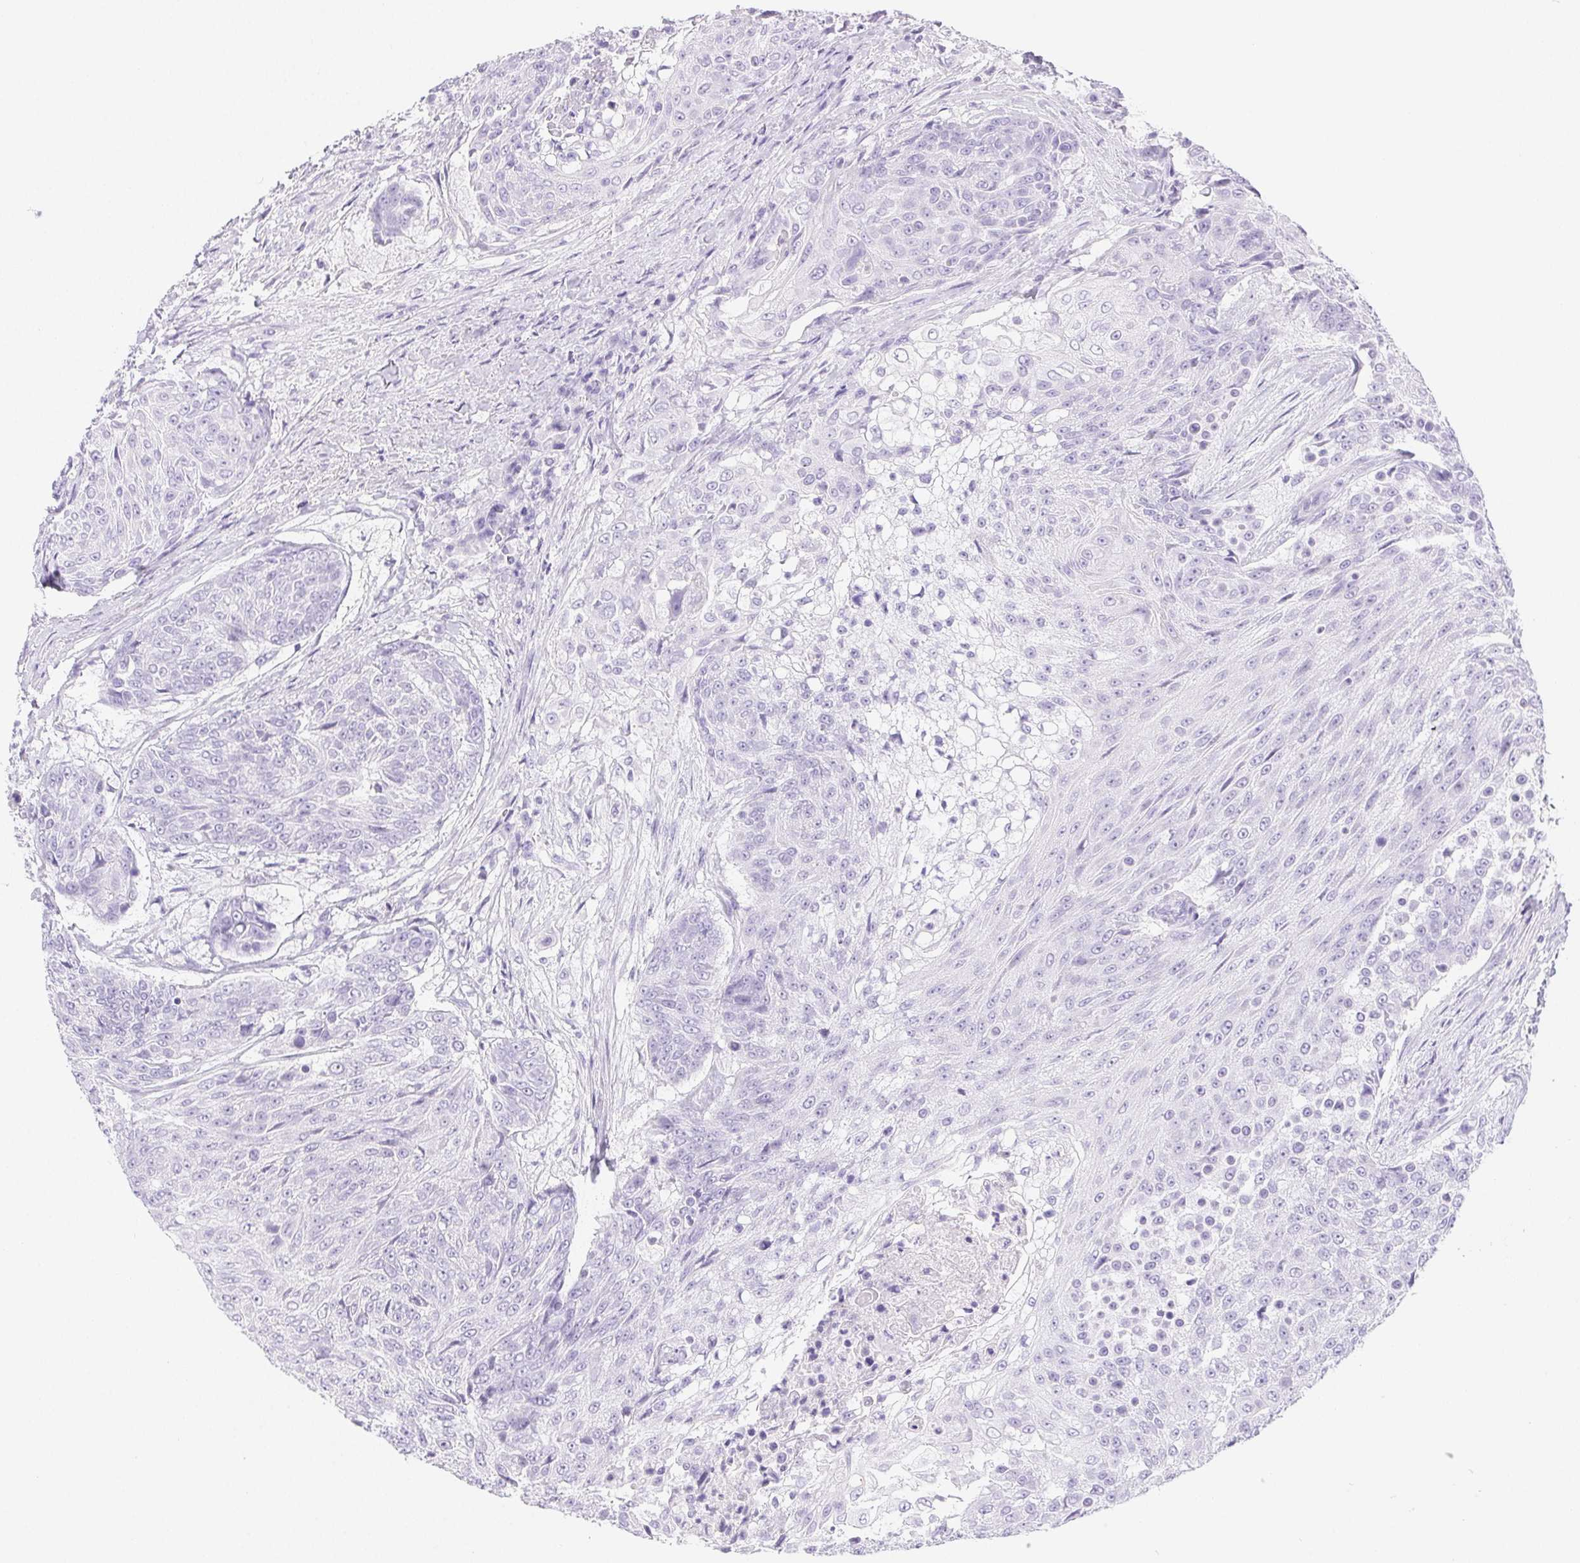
{"staining": {"intensity": "negative", "quantity": "none", "location": "none"}, "tissue": "urothelial cancer", "cell_type": "Tumor cells", "image_type": "cancer", "snomed": [{"axis": "morphology", "description": "Urothelial carcinoma, High grade"}, {"axis": "topography", "description": "Urinary bladder"}], "caption": "This is an IHC photomicrograph of human urothelial carcinoma (high-grade). There is no staining in tumor cells.", "gene": "PNLIP", "patient": {"sex": "female", "age": 63}}